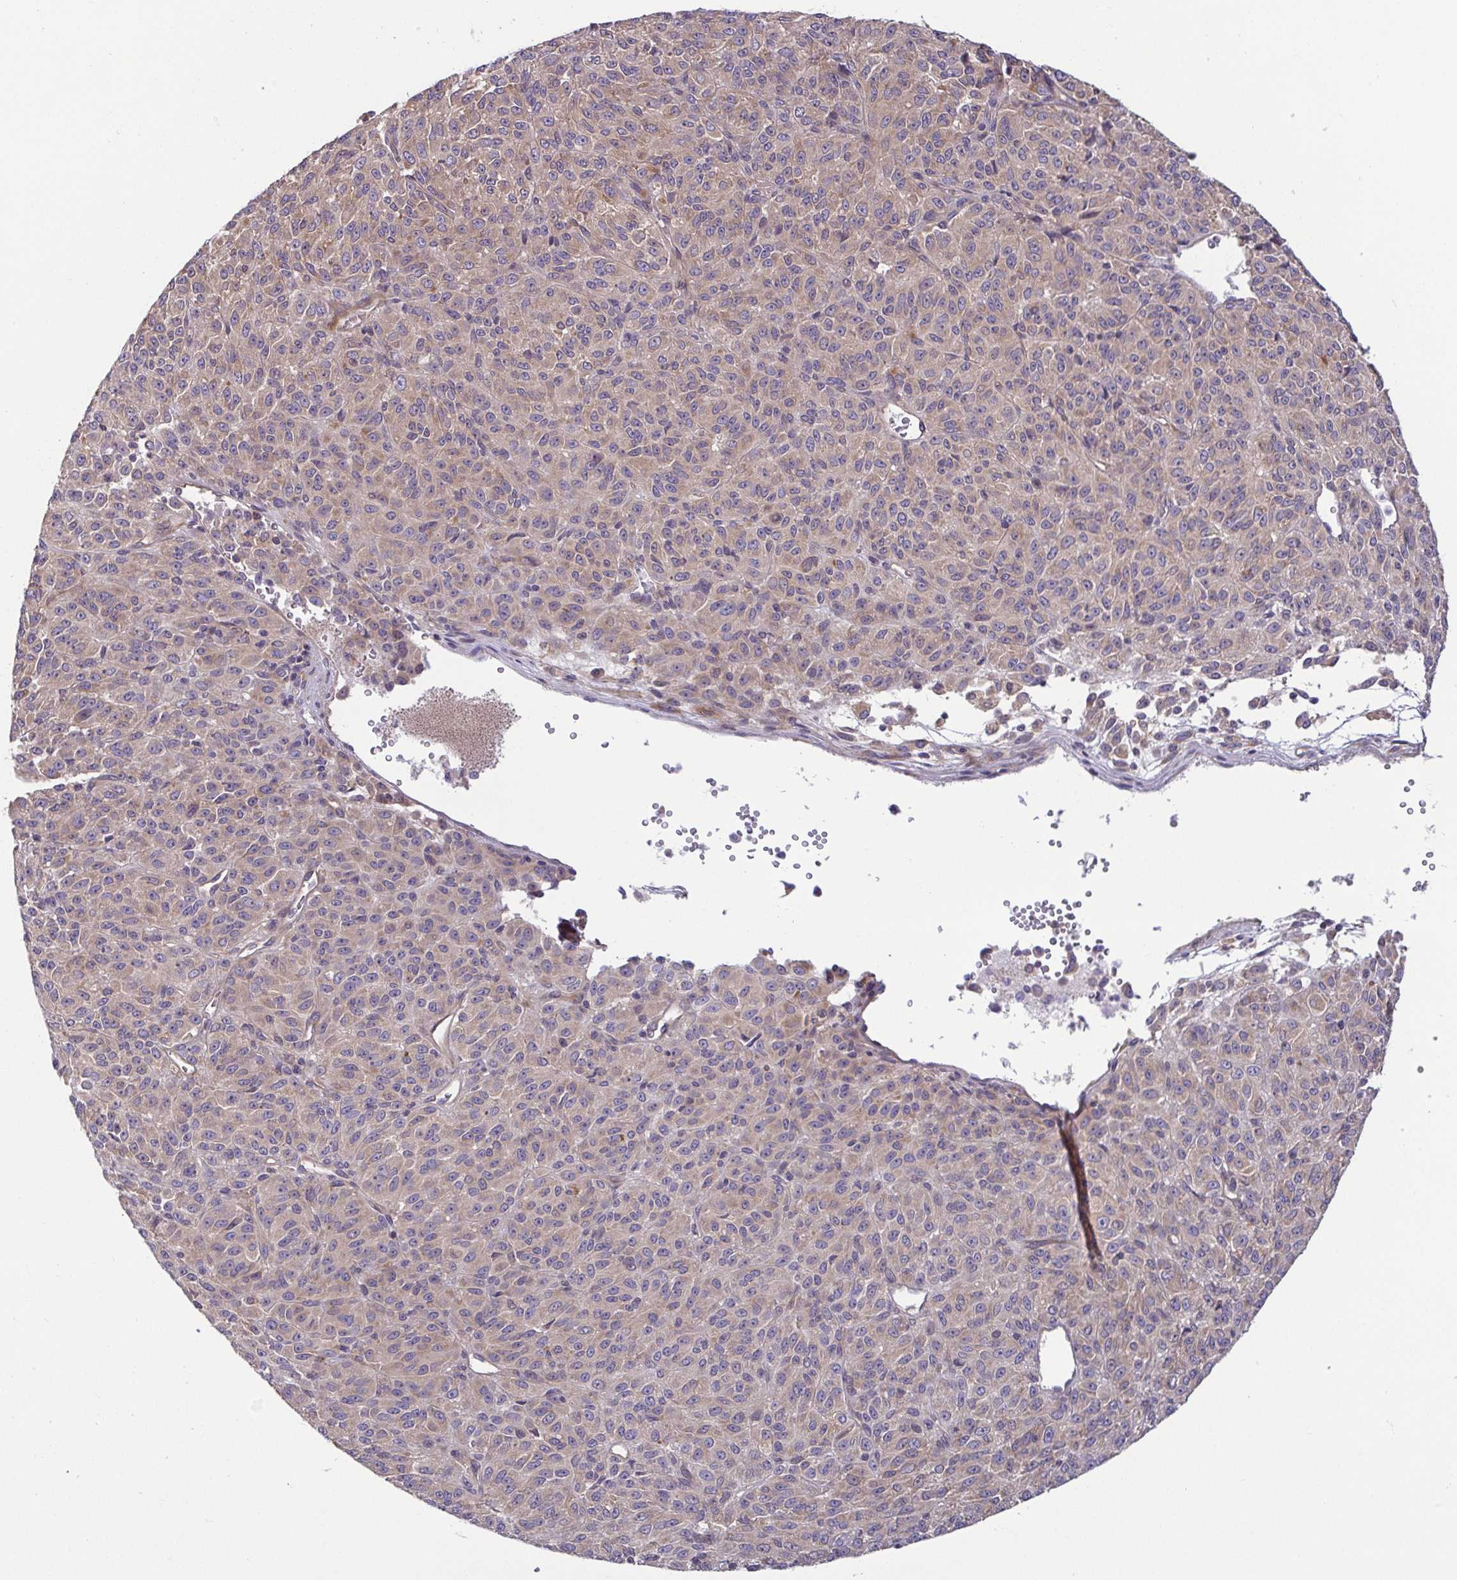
{"staining": {"intensity": "weak", "quantity": ">75%", "location": "cytoplasmic/membranous"}, "tissue": "melanoma", "cell_type": "Tumor cells", "image_type": "cancer", "snomed": [{"axis": "morphology", "description": "Malignant melanoma, Metastatic site"}, {"axis": "topography", "description": "Brain"}], "caption": "Immunohistochemical staining of human malignant melanoma (metastatic site) displays weak cytoplasmic/membranous protein expression in approximately >75% of tumor cells. (Brightfield microscopy of DAB IHC at high magnification).", "gene": "LMF2", "patient": {"sex": "female", "age": 56}}